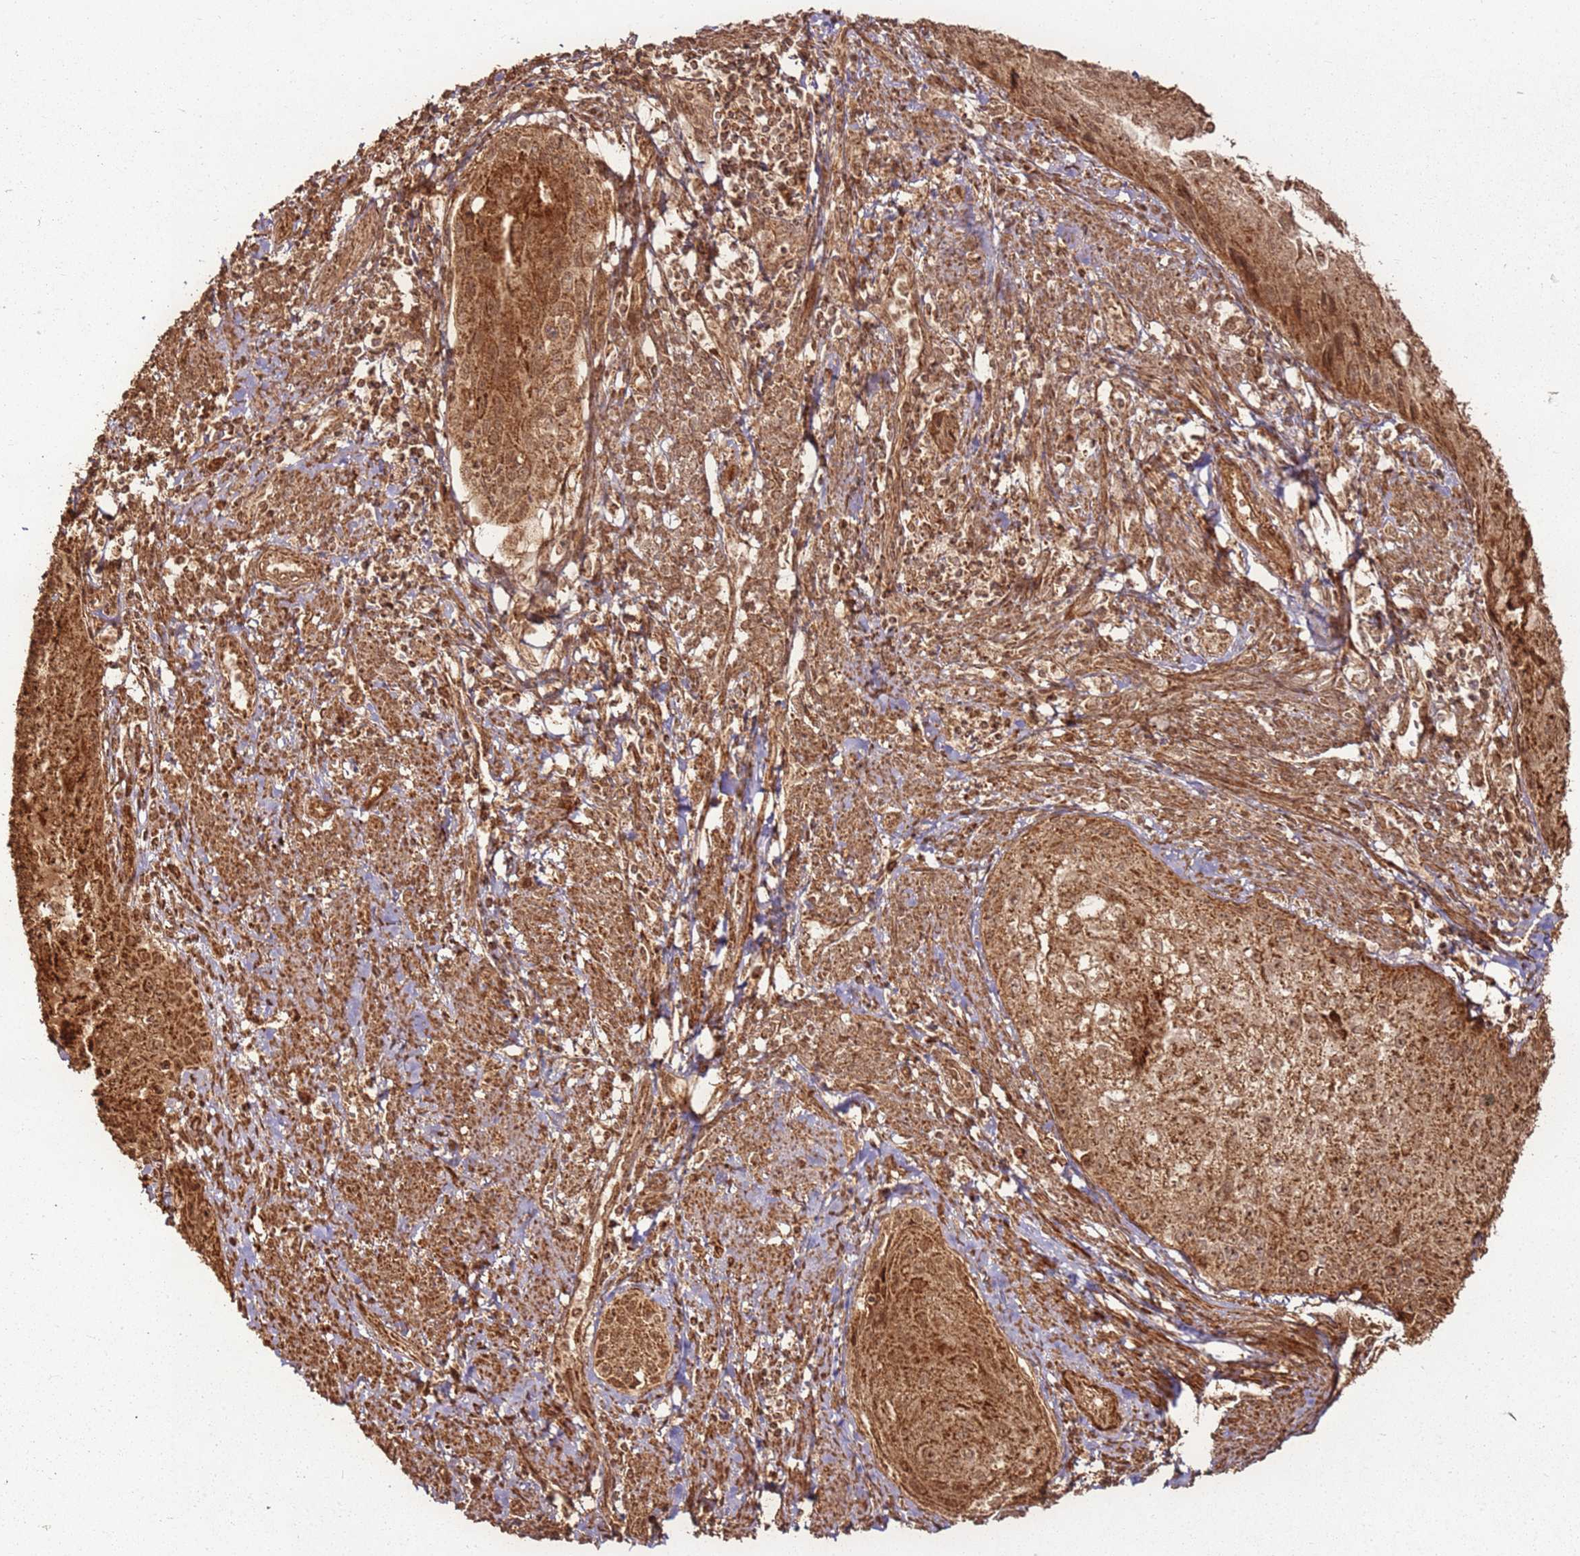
{"staining": {"intensity": "moderate", "quantity": ">75%", "location": "cytoplasmic/membranous,nuclear"}, "tissue": "cervical cancer", "cell_type": "Tumor cells", "image_type": "cancer", "snomed": [{"axis": "morphology", "description": "Squamous cell carcinoma, NOS"}, {"axis": "topography", "description": "Cervix"}], "caption": "Protein expression analysis of cervical cancer (squamous cell carcinoma) displays moderate cytoplasmic/membranous and nuclear positivity in approximately >75% of tumor cells.", "gene": "MRPS6", "patient": {"sex": "female", "age": 67}}